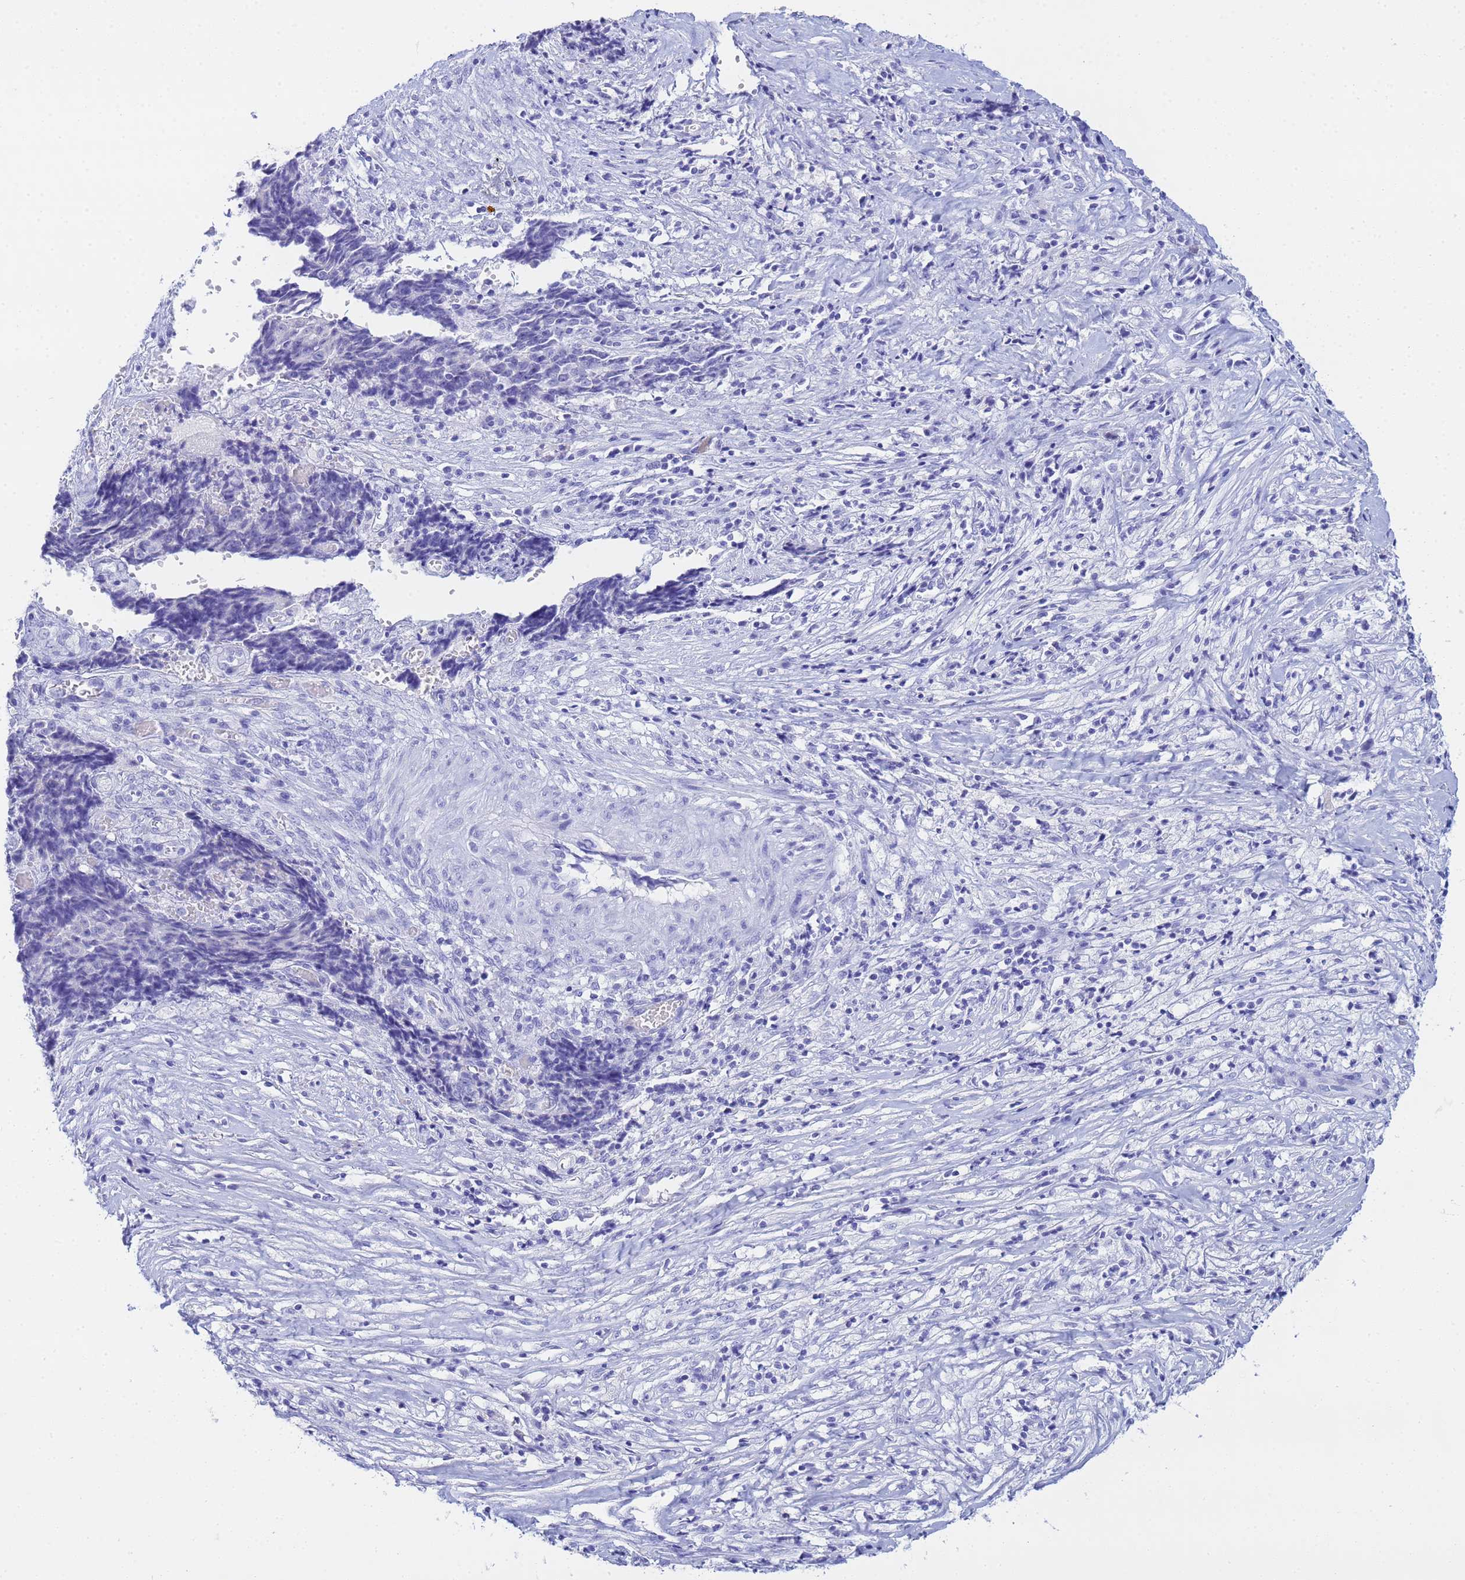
{"staining": {"intensity": "negative", "quantity": "none", "location": "none"}, "tissue": "ovarian cancer", "cell_type": "Tumor cells", "image_type": "cancer", "snomed": [{"axis": "morphology", "description": "Carcinoma, endometroid"}, {"axis": "topography", "description": "Ovary"}], "caption": "The histopathology image reveals no staining of tumor cells in endometroid carcinoma (ovarian).", "gene": "AQP12A", "patient": {"sex": "female", "age": 42}}